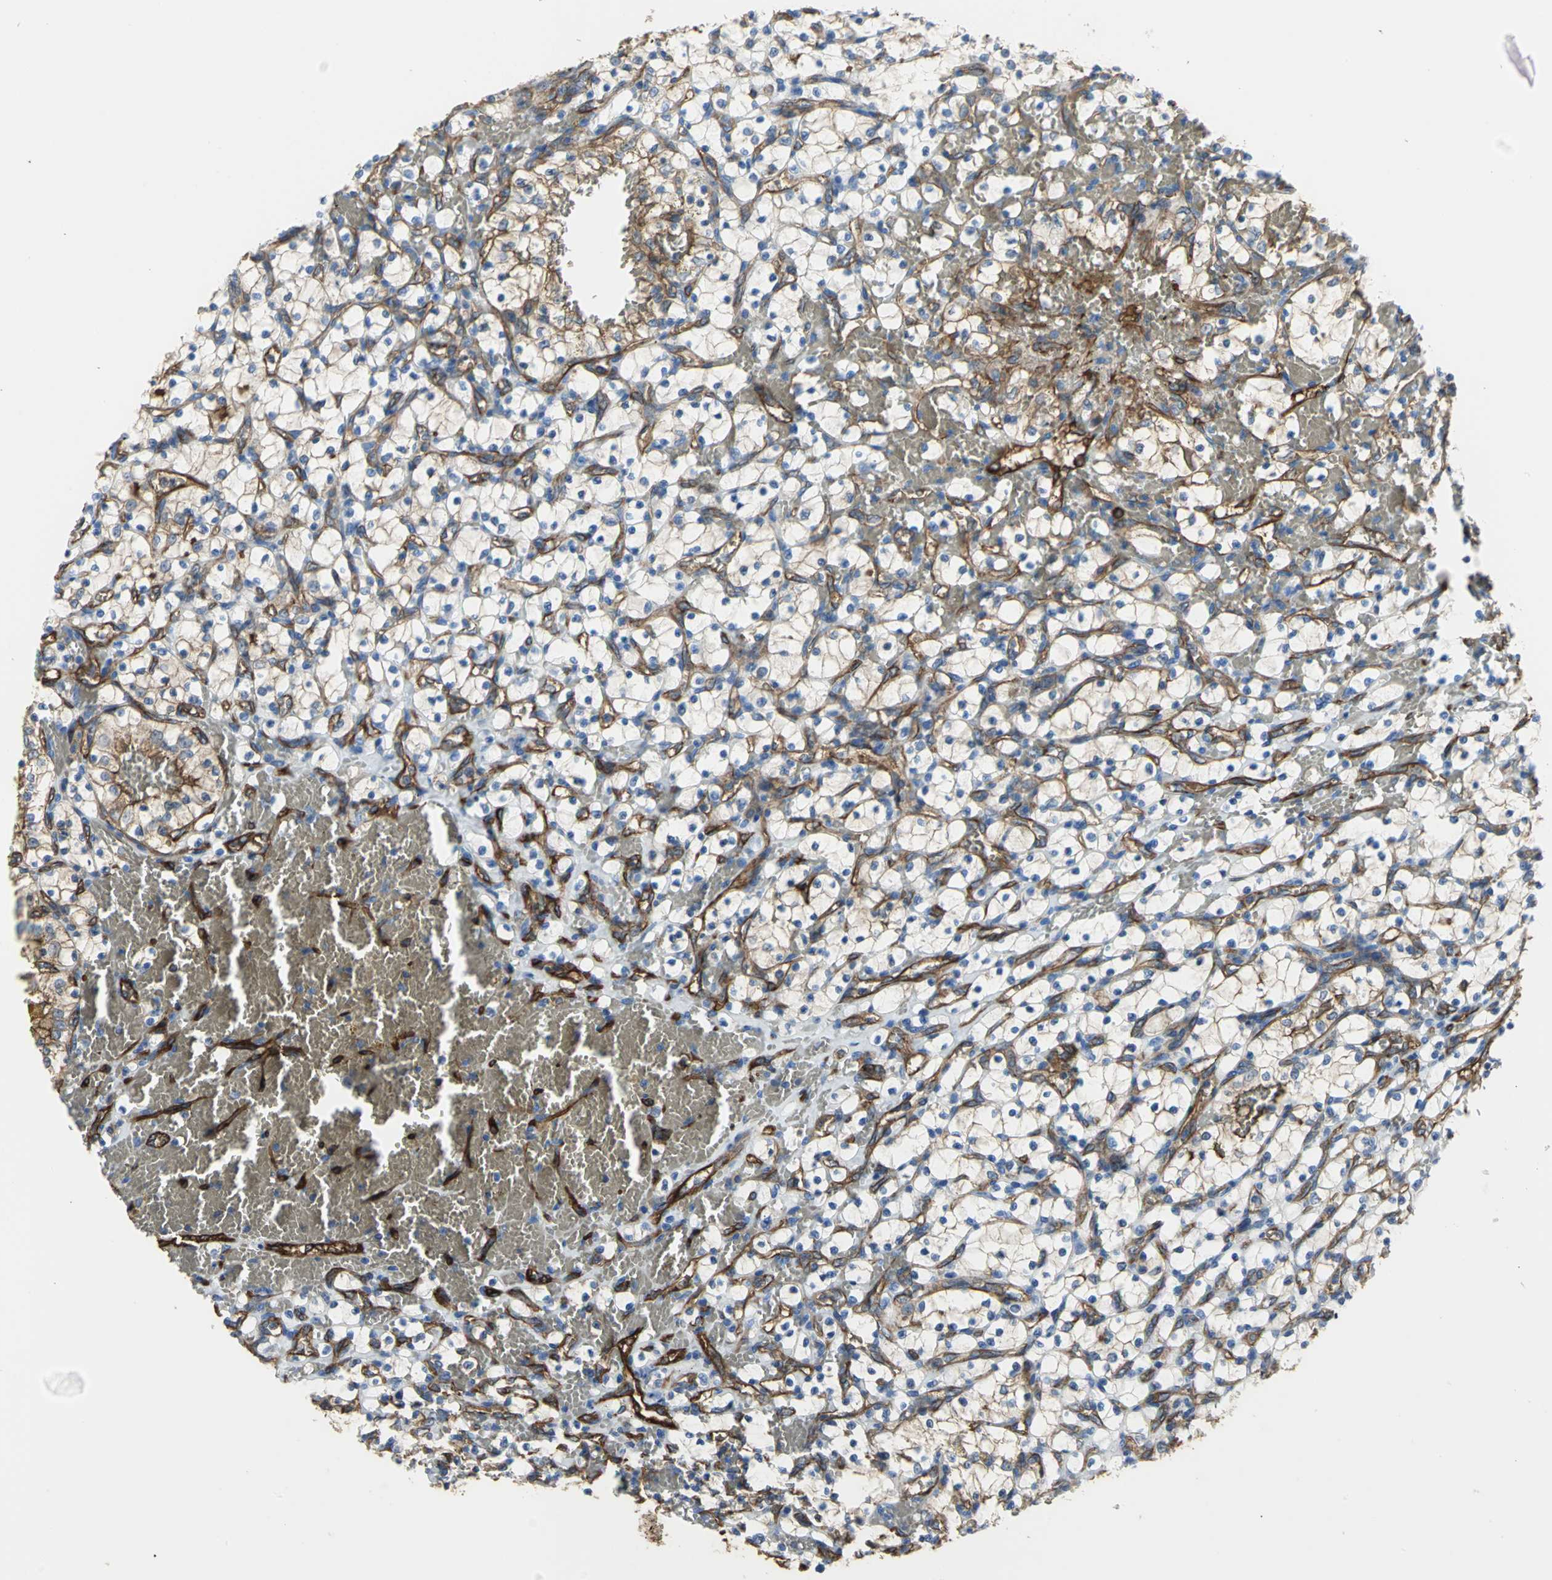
{"staining": {"intensity": "negative", "quantity": "none", "location": "none"}, "tissue": "renal cancer", "cell_type": "Tumor cells", "image_type": "cancer", "snomed": [{"axis": "morphology", "description": "Adenocarcinoma, NOS"}, {"axis": "topography", "description": "Kidney"}], "caption": "Tumor cells are negative for protein expression in human adenocarcinoma (renal). (DAB (3,3'-diaminobenzidine) immunohistochemistry visualized using brightfield microscopy, high magnification).", "gene": "FLNB", "patient": {"sex": "female", "age": 69}}